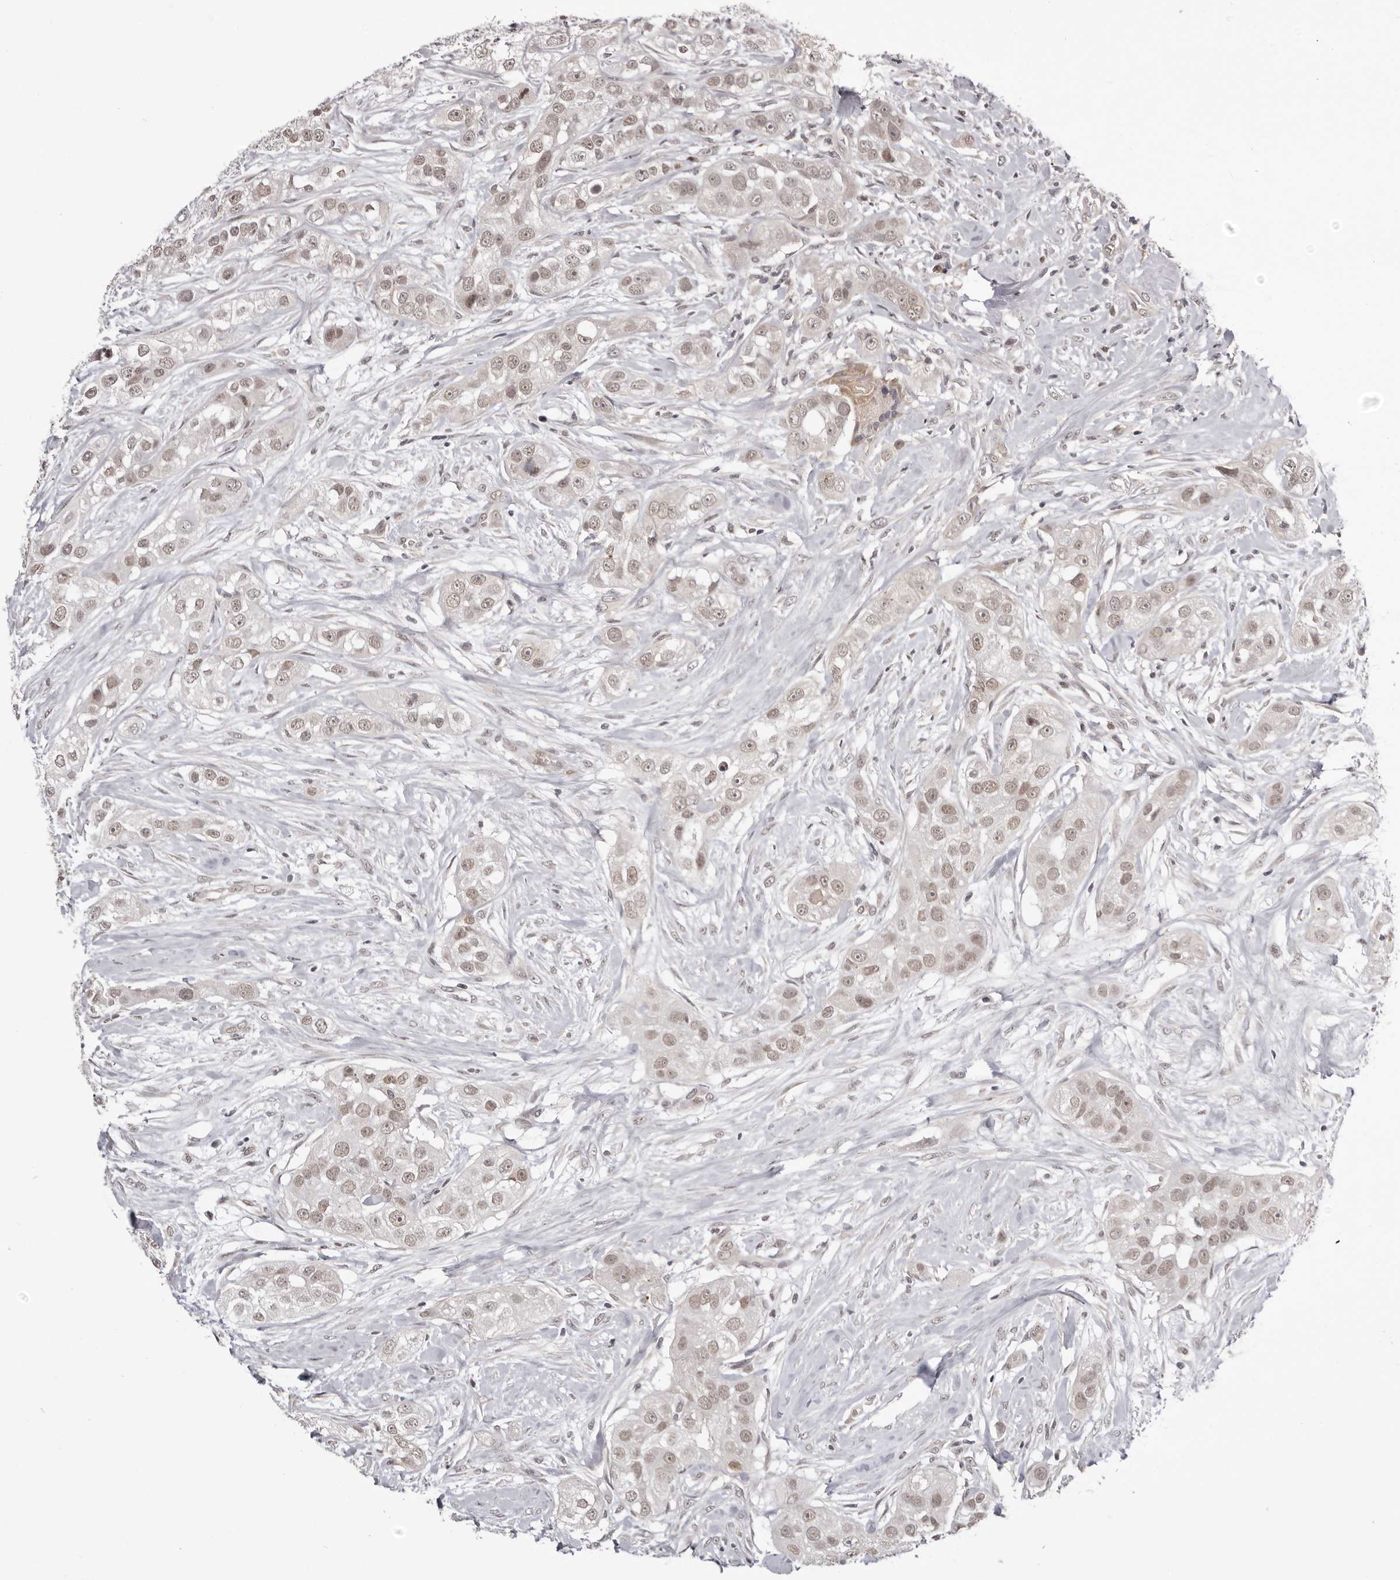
{"staining": {"intensity": "weak", "quantity": "25%-75%", "location": "cytoplasmic/membranous"}, "tissue": "head and neck cancer", "cell_type": "Tumor cells", "image_type": "cancer", "snomed": [{"axis": "morphology", "description": "Normal tissue, NOS"}, {"axis": "morphology", "description": "Squamous cell carcinoma, NOS"}, {"axis": "topography", "description": "Skeletal muscle"}, {"axis": "topography", "description": "Head-Neck"}], "caption": "A low amount of weak cytoplasmic/membranous expression is identified in about 25%-75% of tumor cells in head and neck cancer (squamous cell carcinoma) tissue. (Brightfield microscopy of DAB IHC at high magnification).", "gene": "RNF2", "patient": {"sex": "male", "age": 51}}